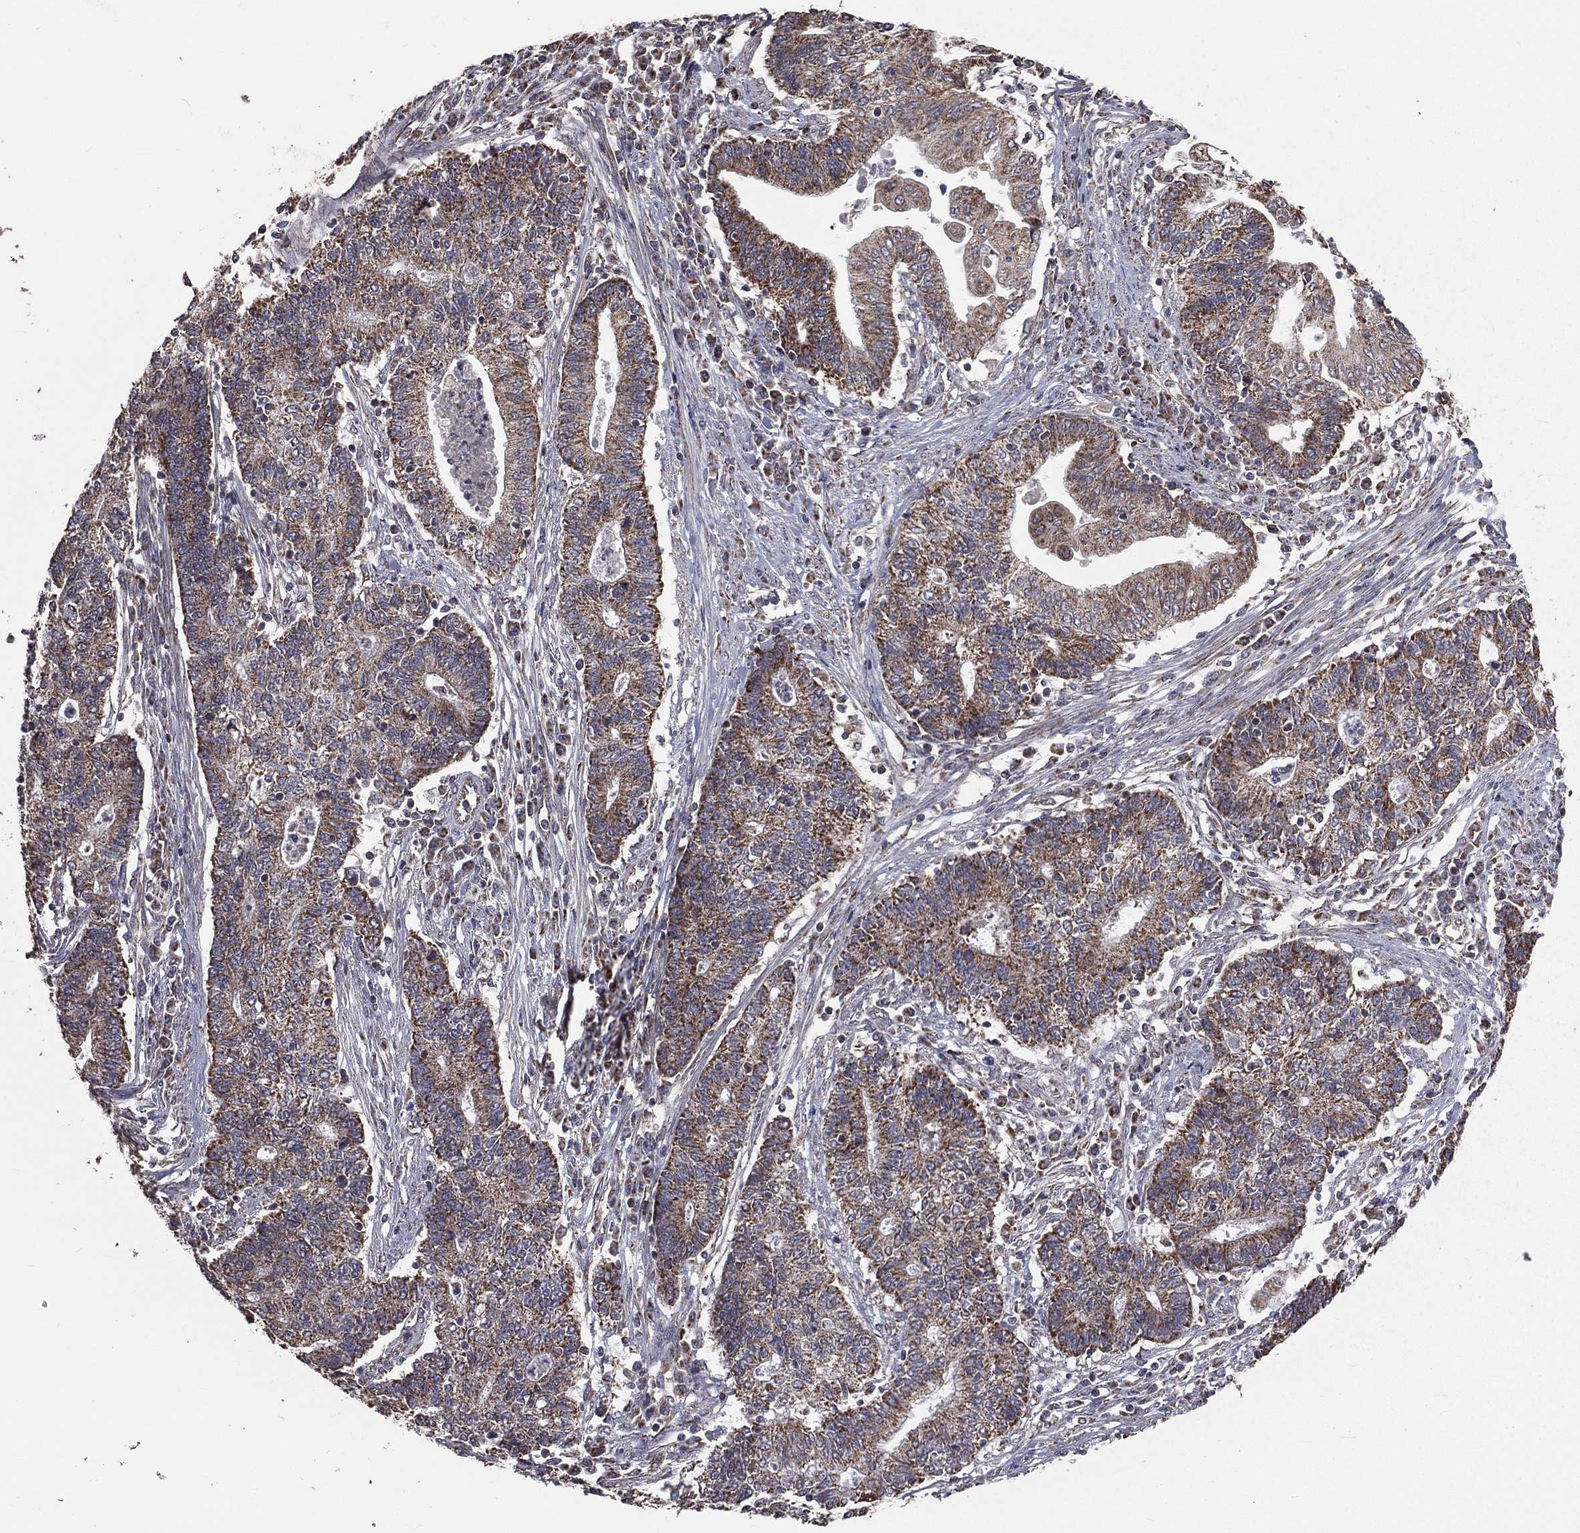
{"staining": {"intensity": "moderate", "quantity": "25%-75%", "location": "cytoplasmic/membranous"}, "tissue": "endometrial cancer", "cell_type": "Tumor cells", "image_type": "cancer", "snomed": [{"axis": "morphology", "description": "Adenocarcinoma, NOS"}, {"axis": "topography", "description": "Uterus"}, {"axis": "topography", "description": "Endometrium"}], "caption": "IHC of human adenocarcinoma (endometrial) displays medium levels of moderate cytoplasmic/membranous staining in about 25%-75% of tumor cells.", "gene": "MRPL46", "patient": {"sex": "female", "age": 54}}